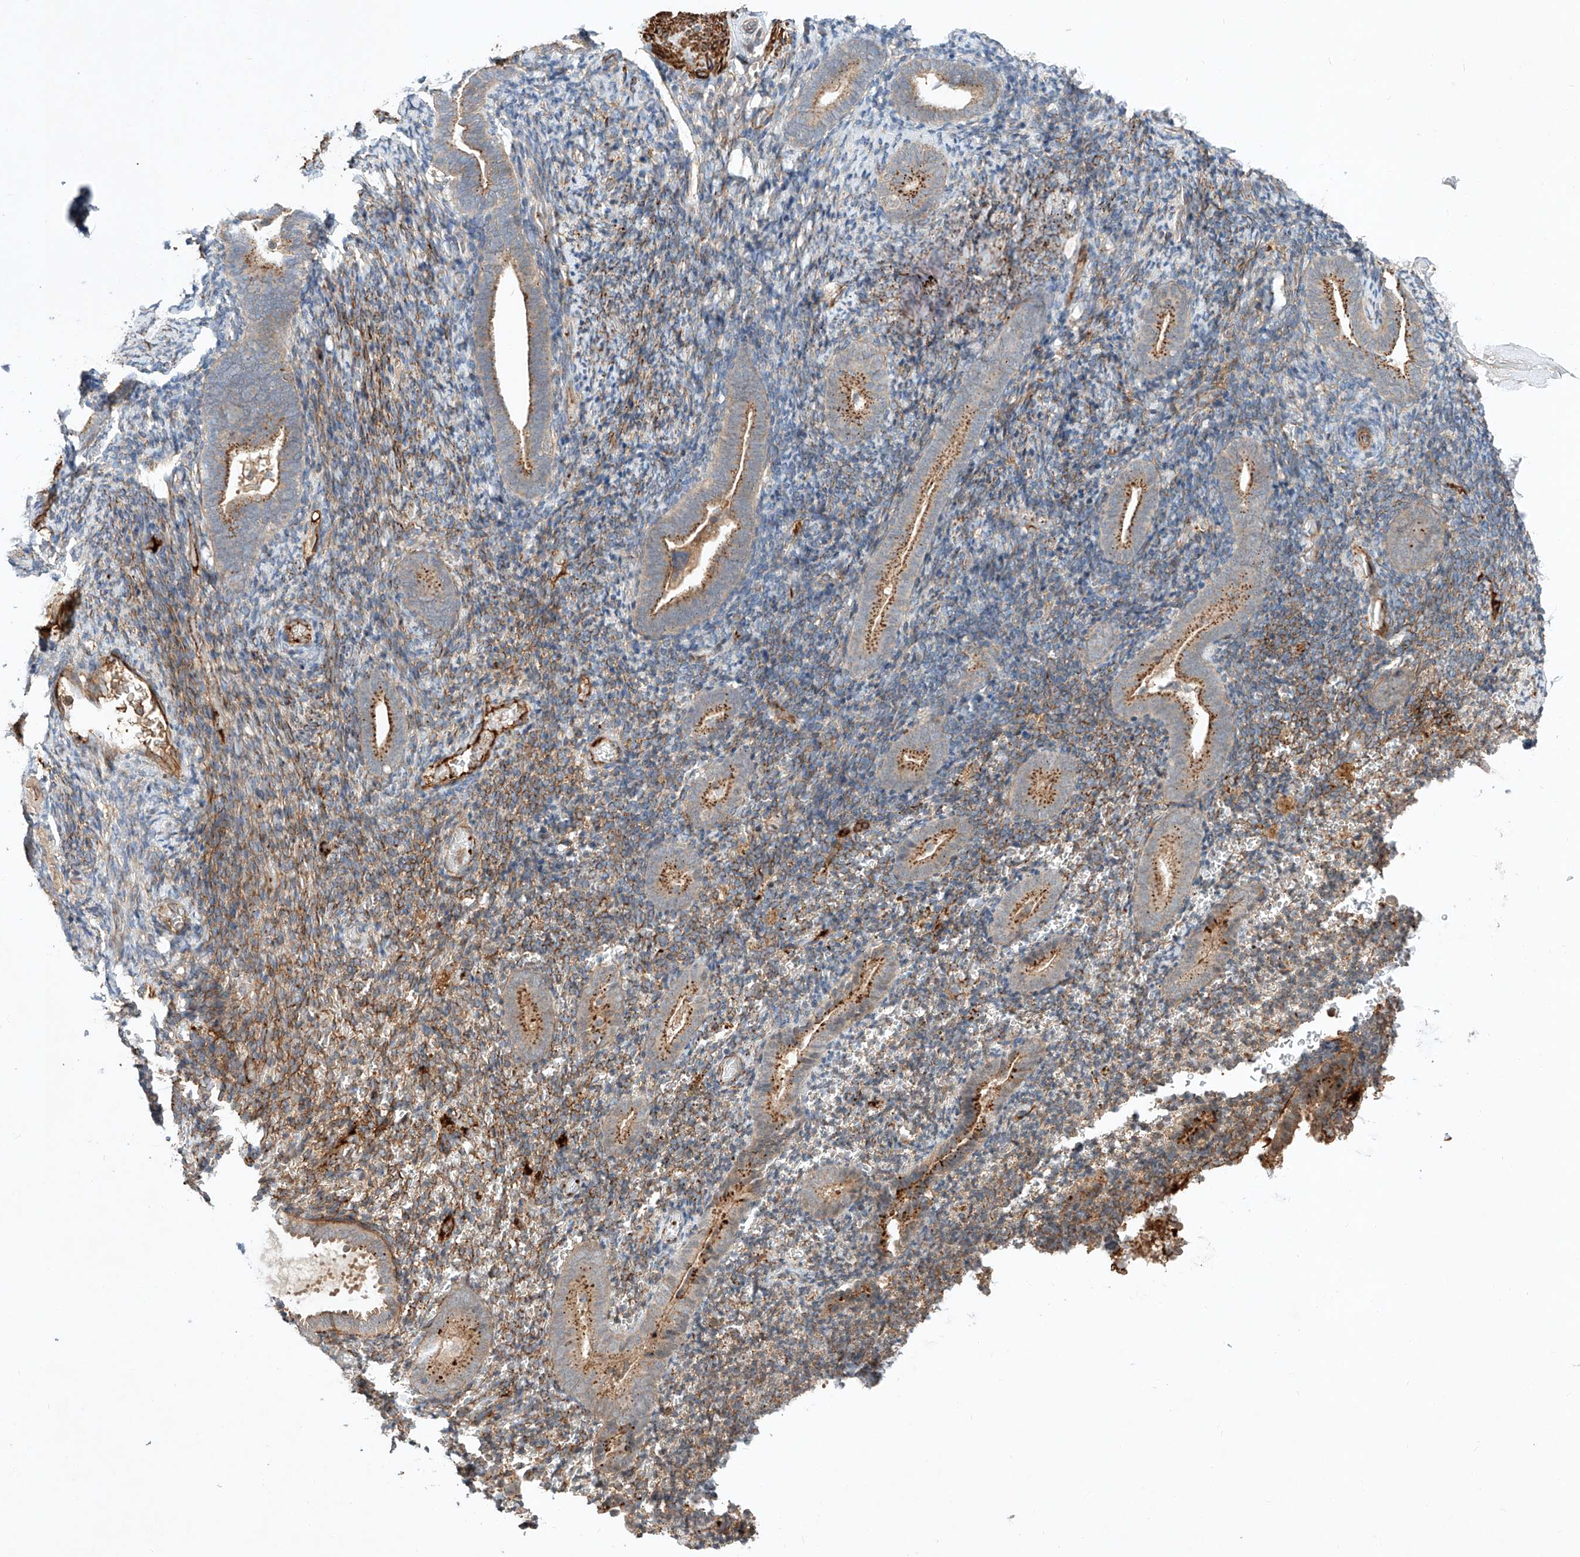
{"staining": {"intensity": "moderate", "quantity": "25%-75%", "location": "cytoplasmic/membranous"}, "tissue": "endometrium", "cell_type": "Cells in endometrial stroma", "image_type": "normal", "snomed": [{"axis": "morphology", "description": "Normal tissue, NOS"}, {"axis": "topography", "description": "Endometrium"}], "caption": "Immunohistochemical staining of normal endometrium shows moderate cytoplasmic/membranous protein expression in approximately 25%-75% of cells in endometrial stroma.", "gene": "ARHGAP33", "patient": {"sex": "female", "age": 51}}